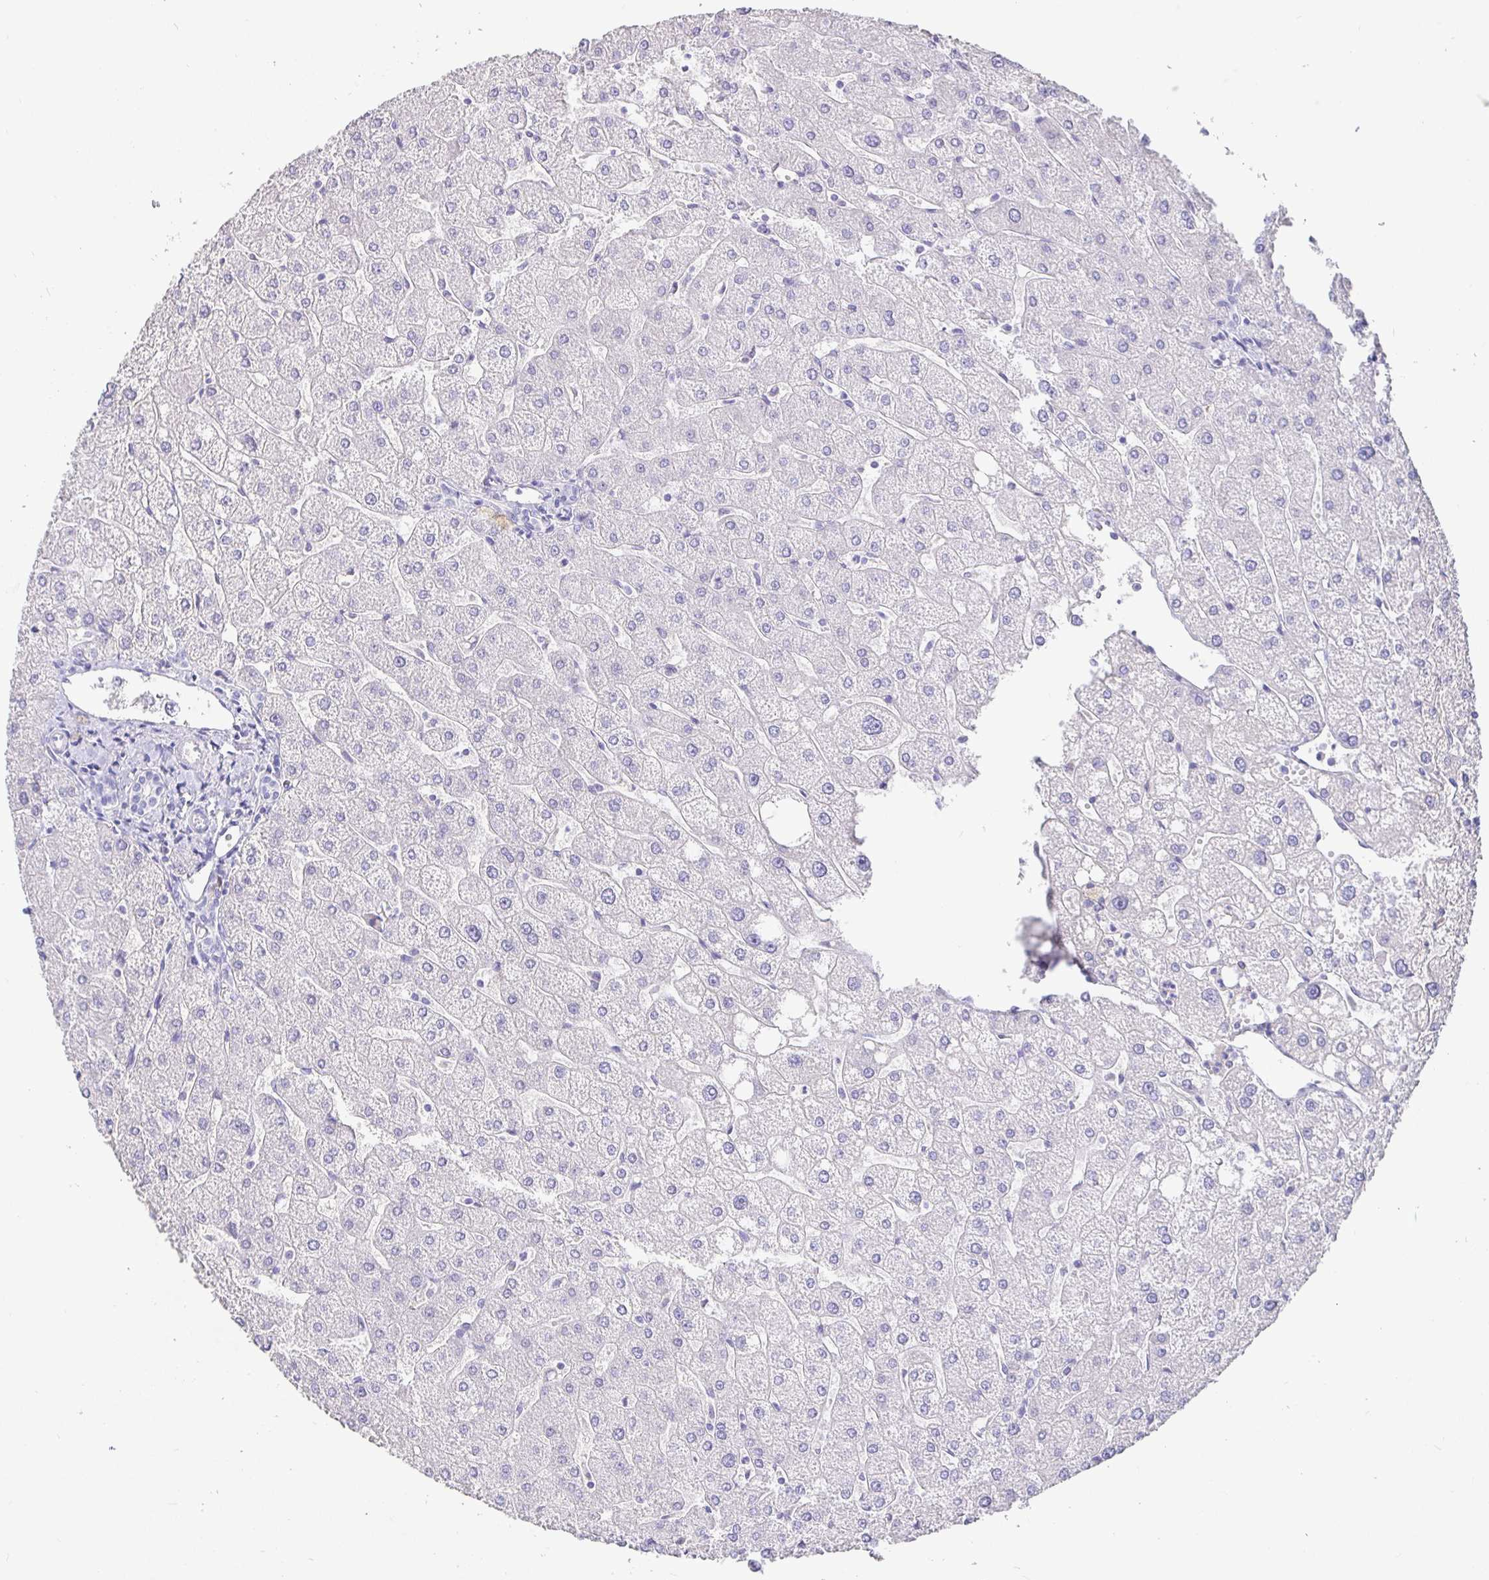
{"staining": {"intensity": "negative", "quantity": "none", "location": "none"}, "tissue": "liver", "cell_type": "Cholangiocytes", "image_type": "normal", "snomed": [{"axis": "morphology", "description": "Normal tissue, NOS"}, {"axis": "topography", "description": "Liver"}], "caption": "Liver stained for a protein using IHC exhibits no positivity cholangiocytes.", "gene": "TPTE", "patient": {"sex": "male", "age": 67}}